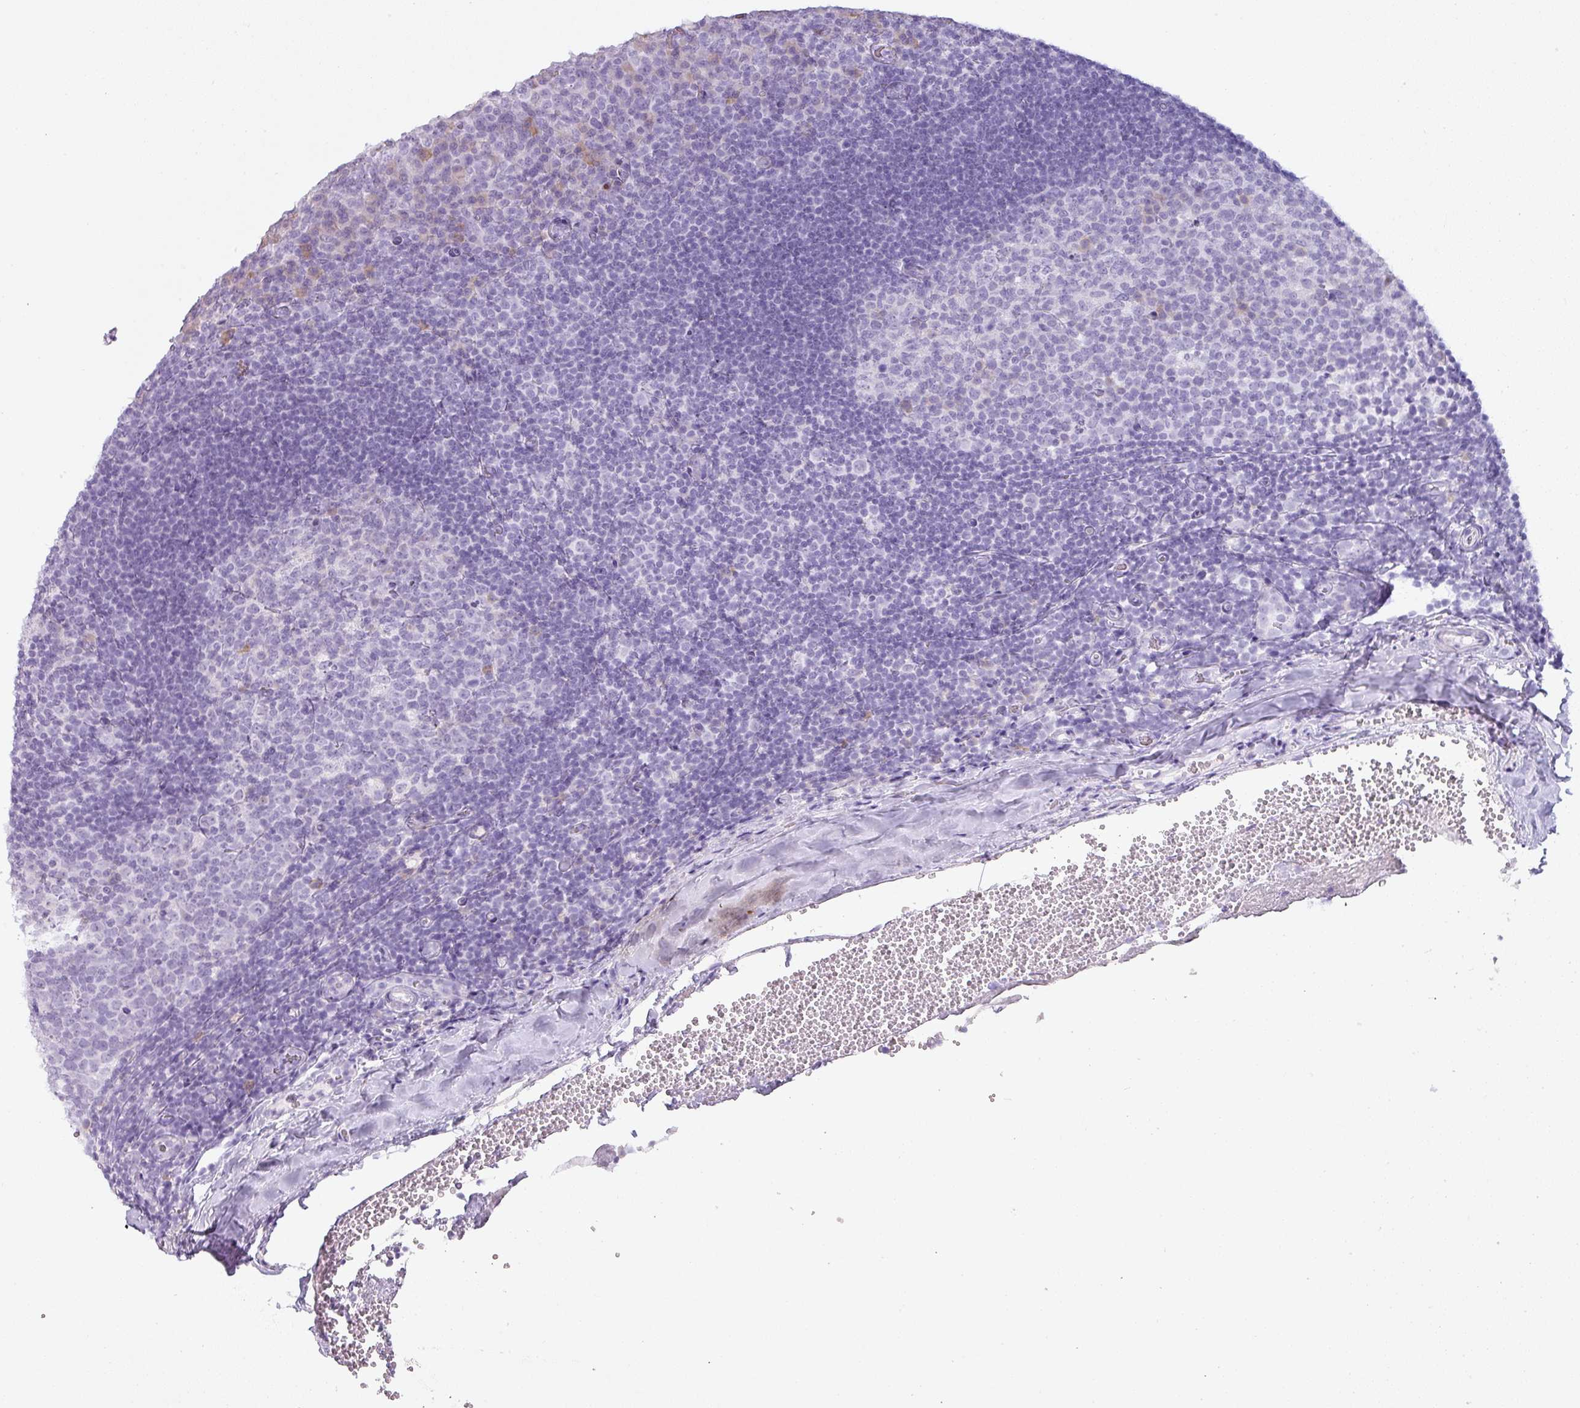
{"staining": {"intensity": "moderate", "quantity": "<25%", "location": "cytoplasmic/membranous"}, "tissue": "tonsil", "cell_type": "Germinal center cells", "image_type": "normal", "snomed": [{"axis": "morphology", "description": "Normal tissue, NOS"}, {"axis": "topography", "description": "Tonsil"}], "caption": "DAB immunohistochemical staining of benign tonsil shows moderate cytoplasmic/membranous protein positivity in about <25% of germinal center cells.", "gene": "PGA3", "patient": {"sex": "male", "age": 17}}